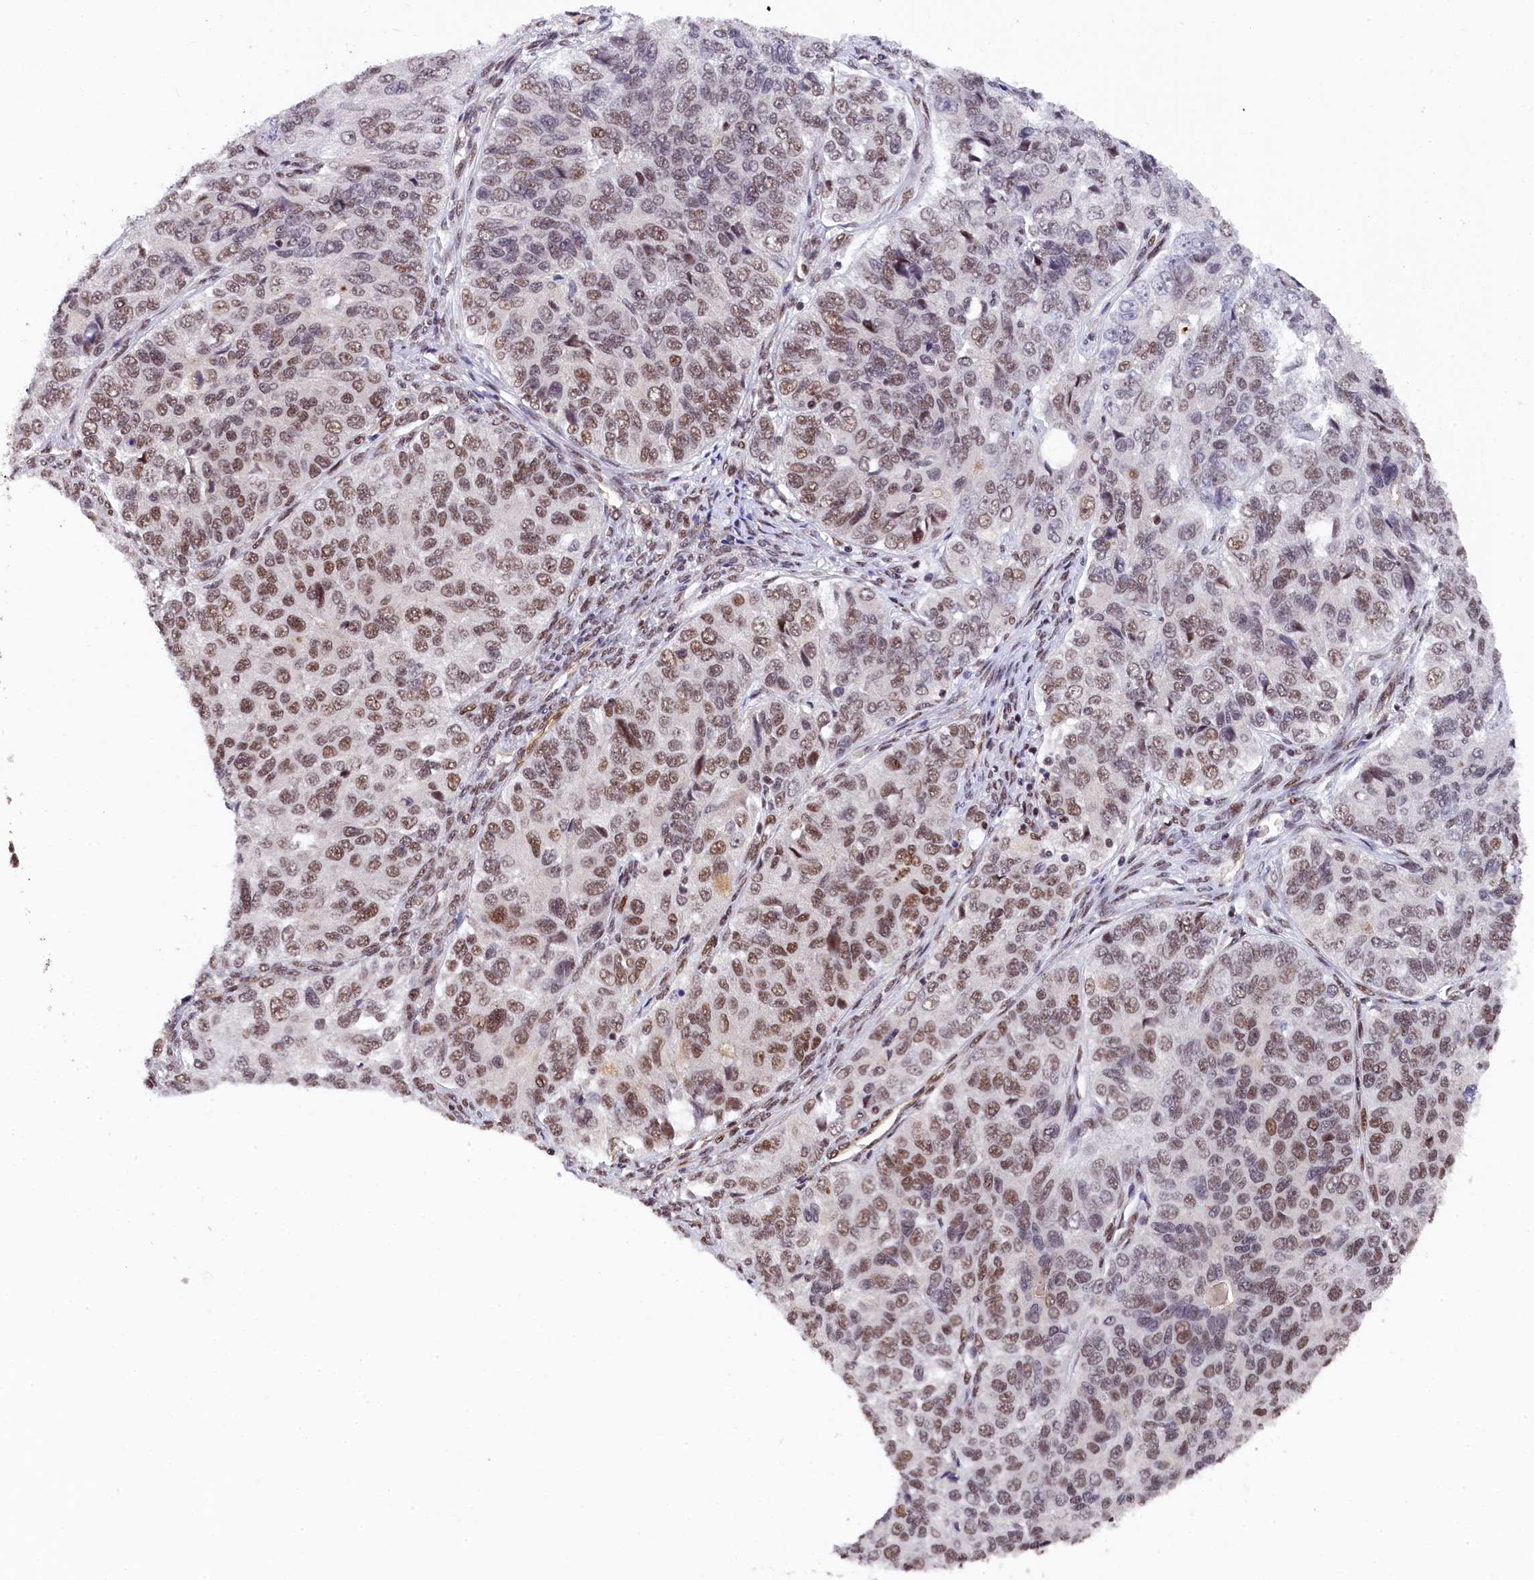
{"staining": {"intensity": "moderate", "quantity": ">75%", "location": "nuclear"}, "tissue": "ovarian cancer", "cell_type": "Tumor cells", "image_type": "cancer", "snomed": [{"axis": "morphology", "description": "Carcinoma, endometroid"}, {"axis": "topography", "description": "Ovary"}], "caption": "Approximately >75% of tumor cells in ovarian cancer demonstrate moderate nuclear protein expression as visualized by brown immunohistochemical staining.", "gene": "ADIG", "patient": {"sex": "female", "age": 51}}